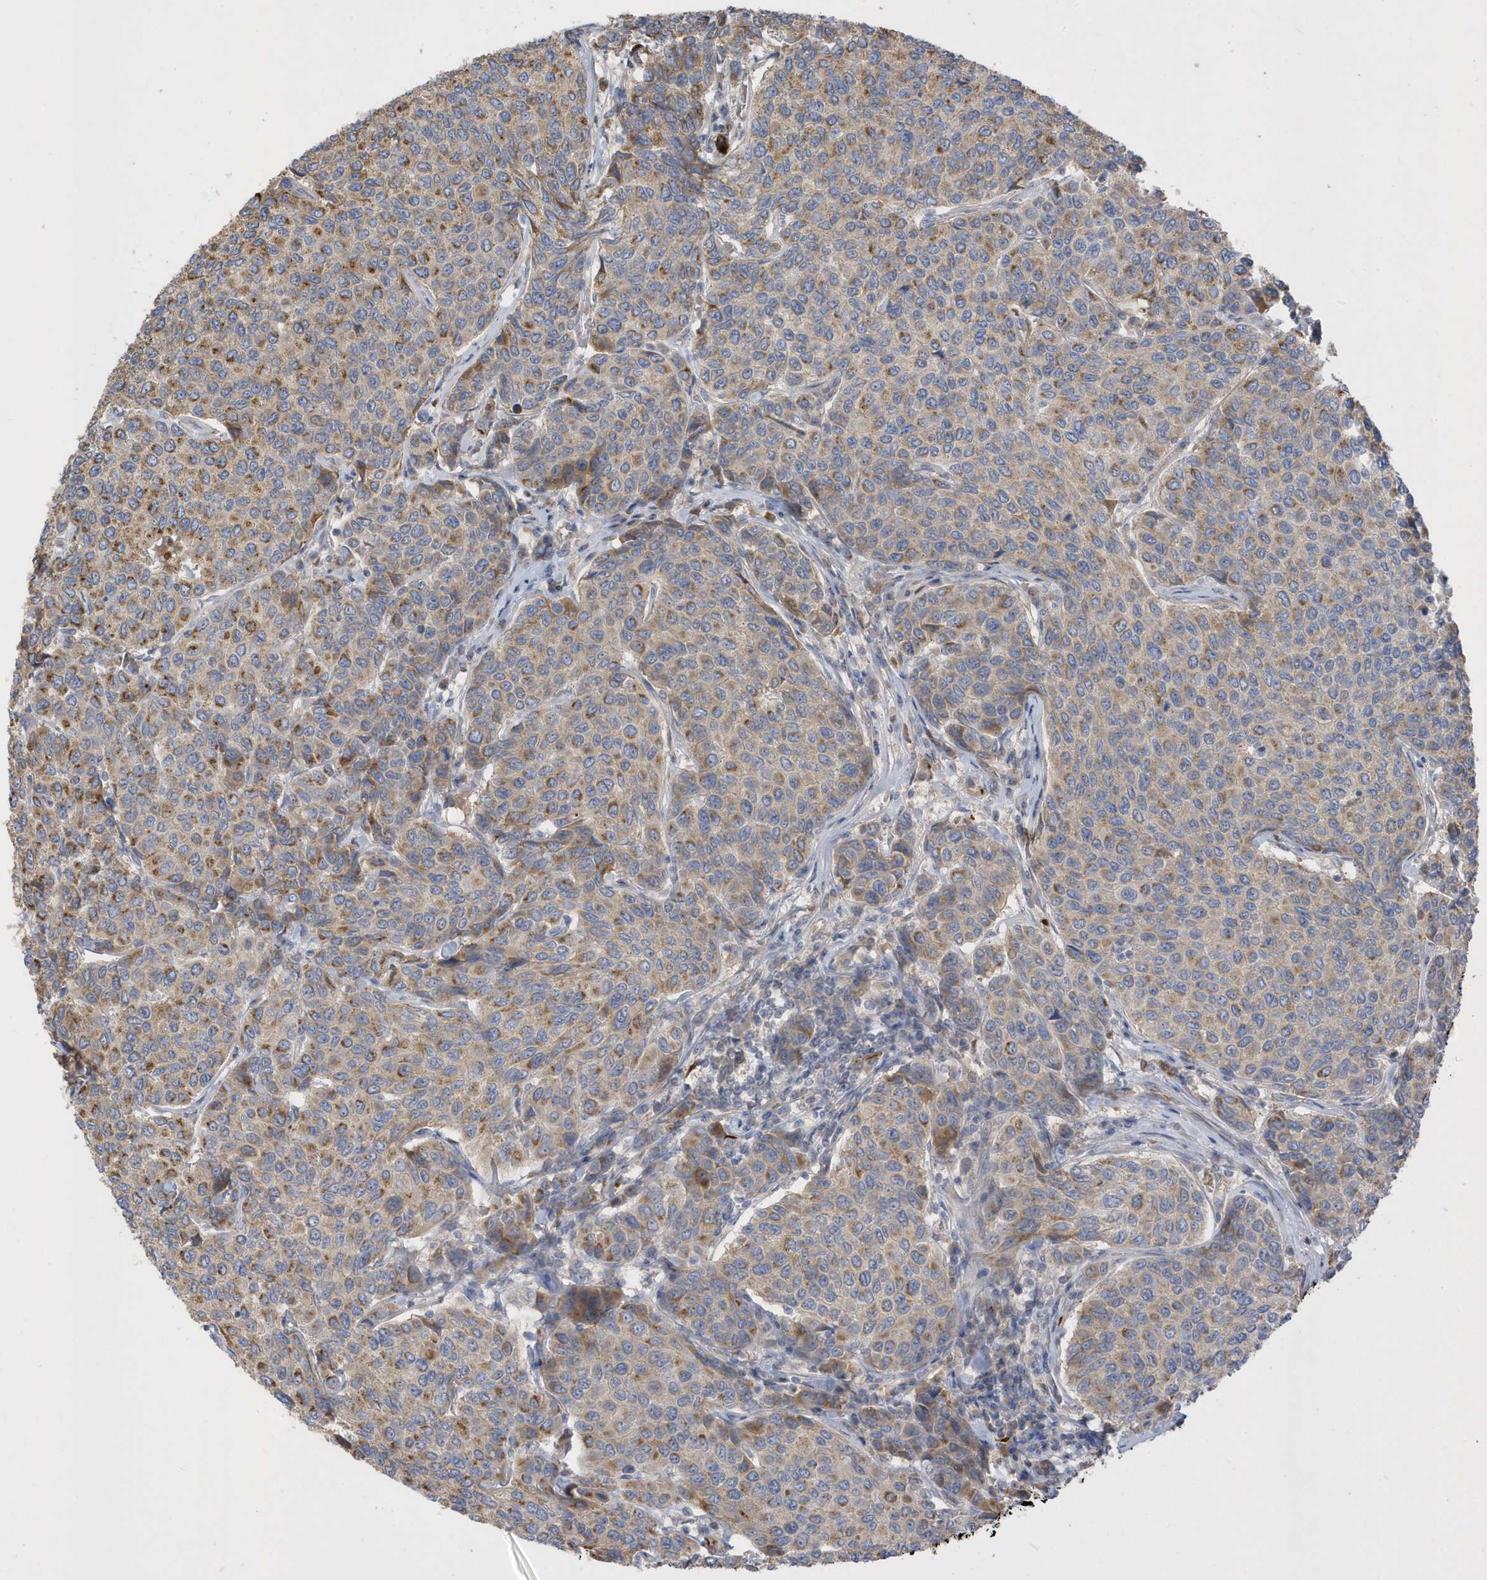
{"staining": {"intensity": "moderate", "quantity": "25%-75%", "location": "cytoplasmic/membranous"}, "tissue": "breast cancer", "cell_type": "Tumor cells", "image_type": "cancer", "snomed": [{"axis": "morphology", "description": "Duct carcinoma"}, {"axis": "topography", "description": "Breast"}], "caption": "IHC (DAB) staining of breast cancer displays moderate cytoplasmic/membranous protein positivity in about 25%-75% of tumor cells.", "gene": "DPP9", "patient": {"sex": "female", "age": 55}}